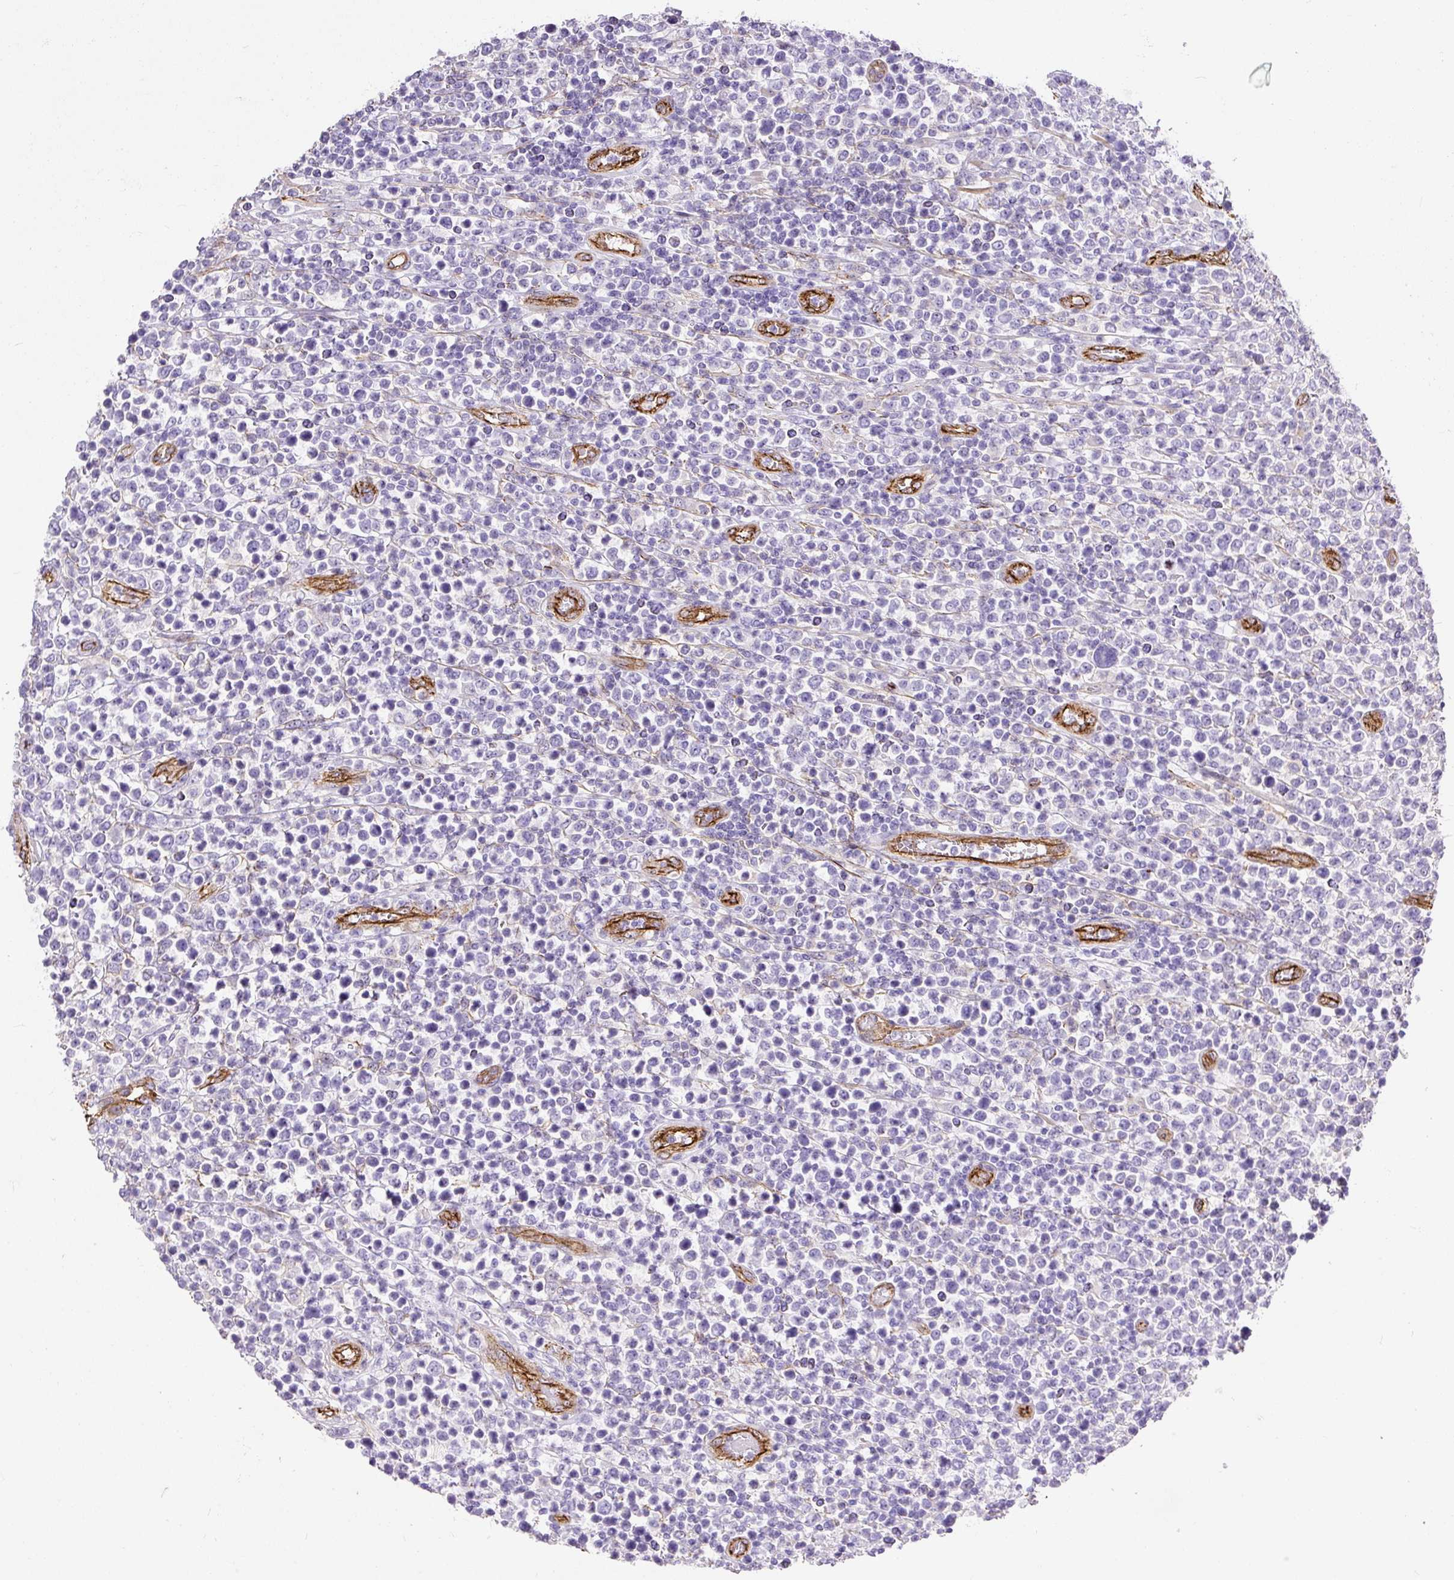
{"staining": {"intensity": "negative", "quantity": "none", "location": "none"}, "tissue": "lymphoma", "cell_type": "Tumor cells", "image_type": "cancer", "snomed": [{"axis": "morphology", "description": "Malignant lymphoma, non-Hodgkin's type, High grade"}, {"axis": "topography", "description": "Soft tissue"}], "caption": "Immunohistochemical staining of lymphoma demonstrates no significant positivity in tumor cells.", "gene": "MAGEB16", "patient": {"sex": "female", "age": 56}}